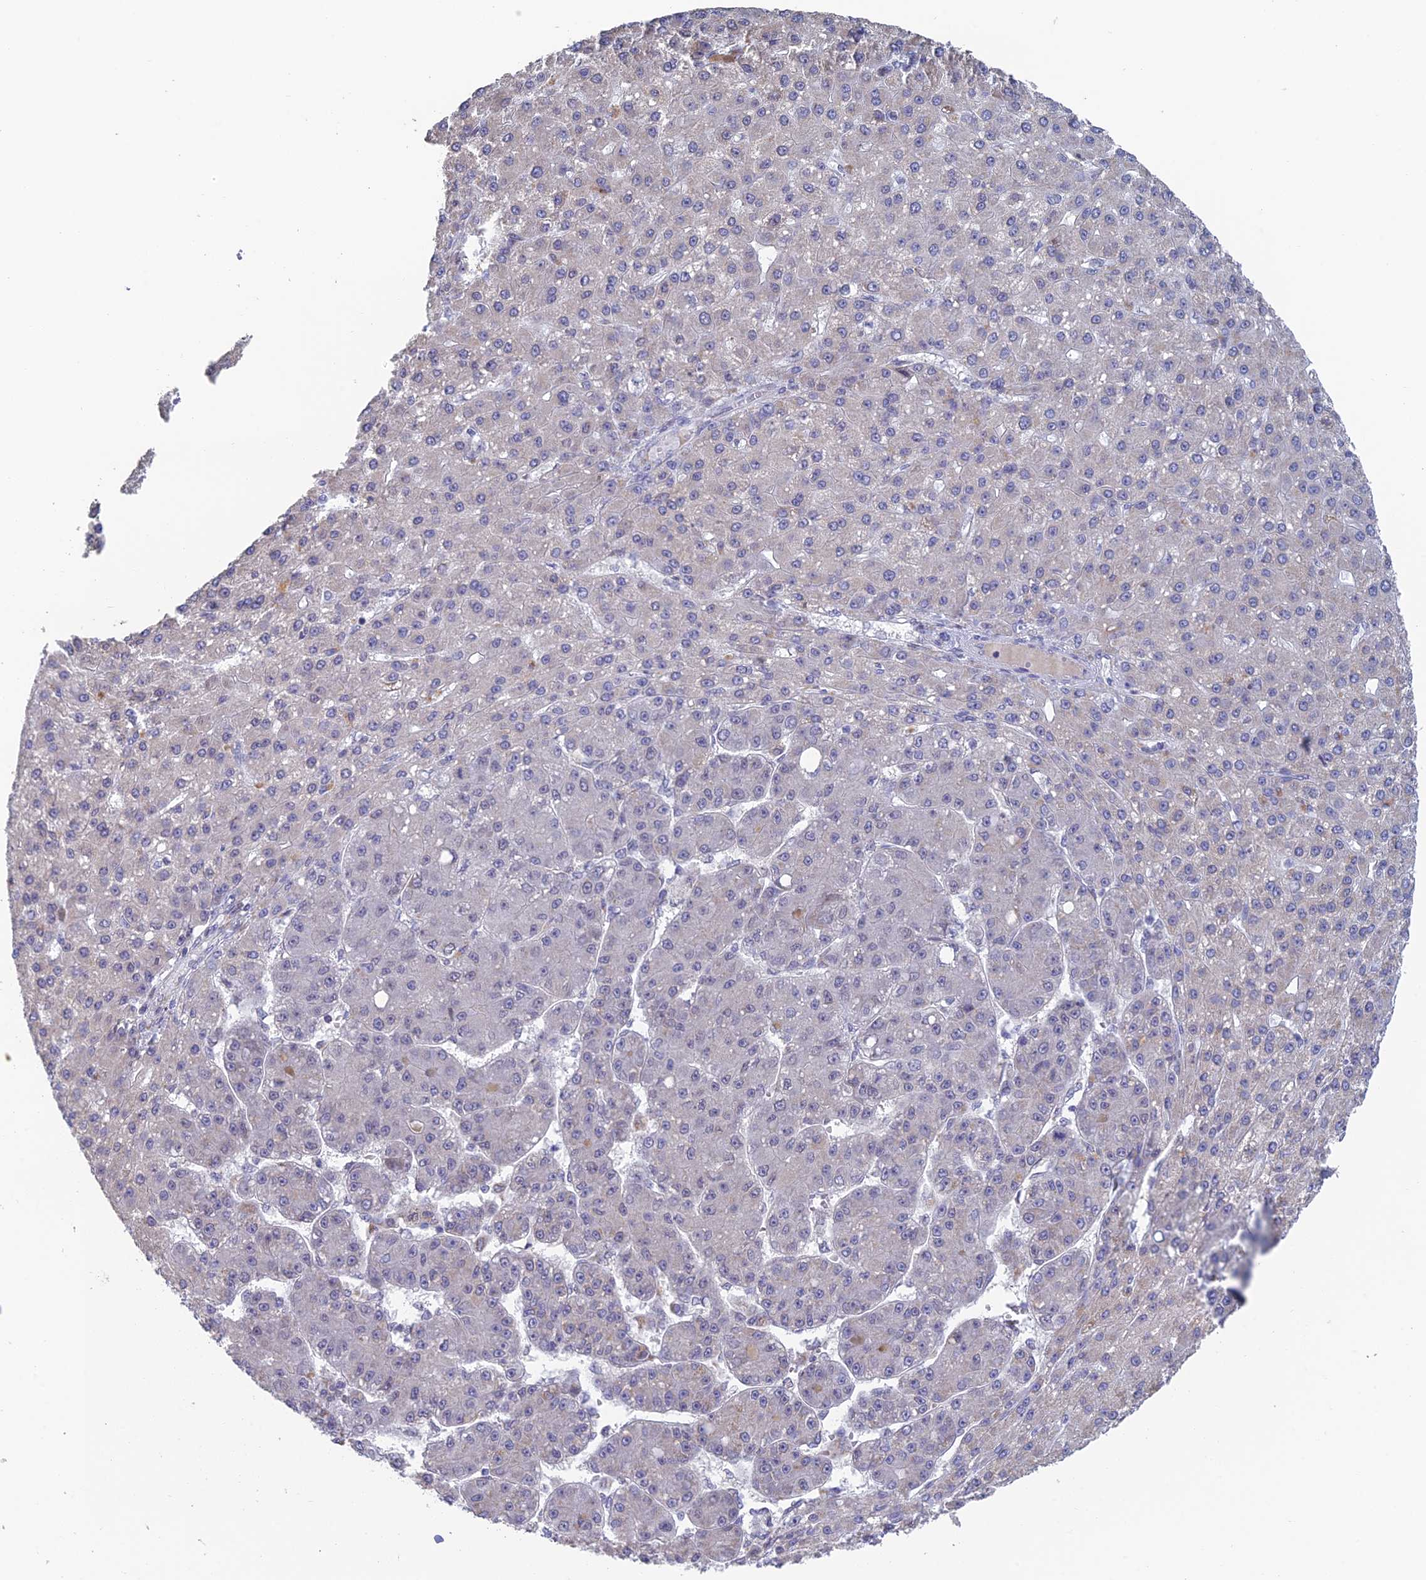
{"staining": {"intensity": "weak", "quantity": "25%-75%", "location": "cytoplasmic/membranous"}, "tissue": "liver cancer", "cell_type": "Tumor cells", "image_type": "cancer", "snomed": [{"axis": "morphology", "description": "Carcinoma, Hepatocellular, NOS"}, {"axis": "topography", "description": "Liver"}], "caption": "Approximately 25%-75% of tumor cells in liver hepatocellular carcinoma reveal weak cytoplasmic/membranous protein positivity as visualized by brown immunohistochemical staining.", "gene": "REXO5", "patient": {"sex": "male", "age": 67}}